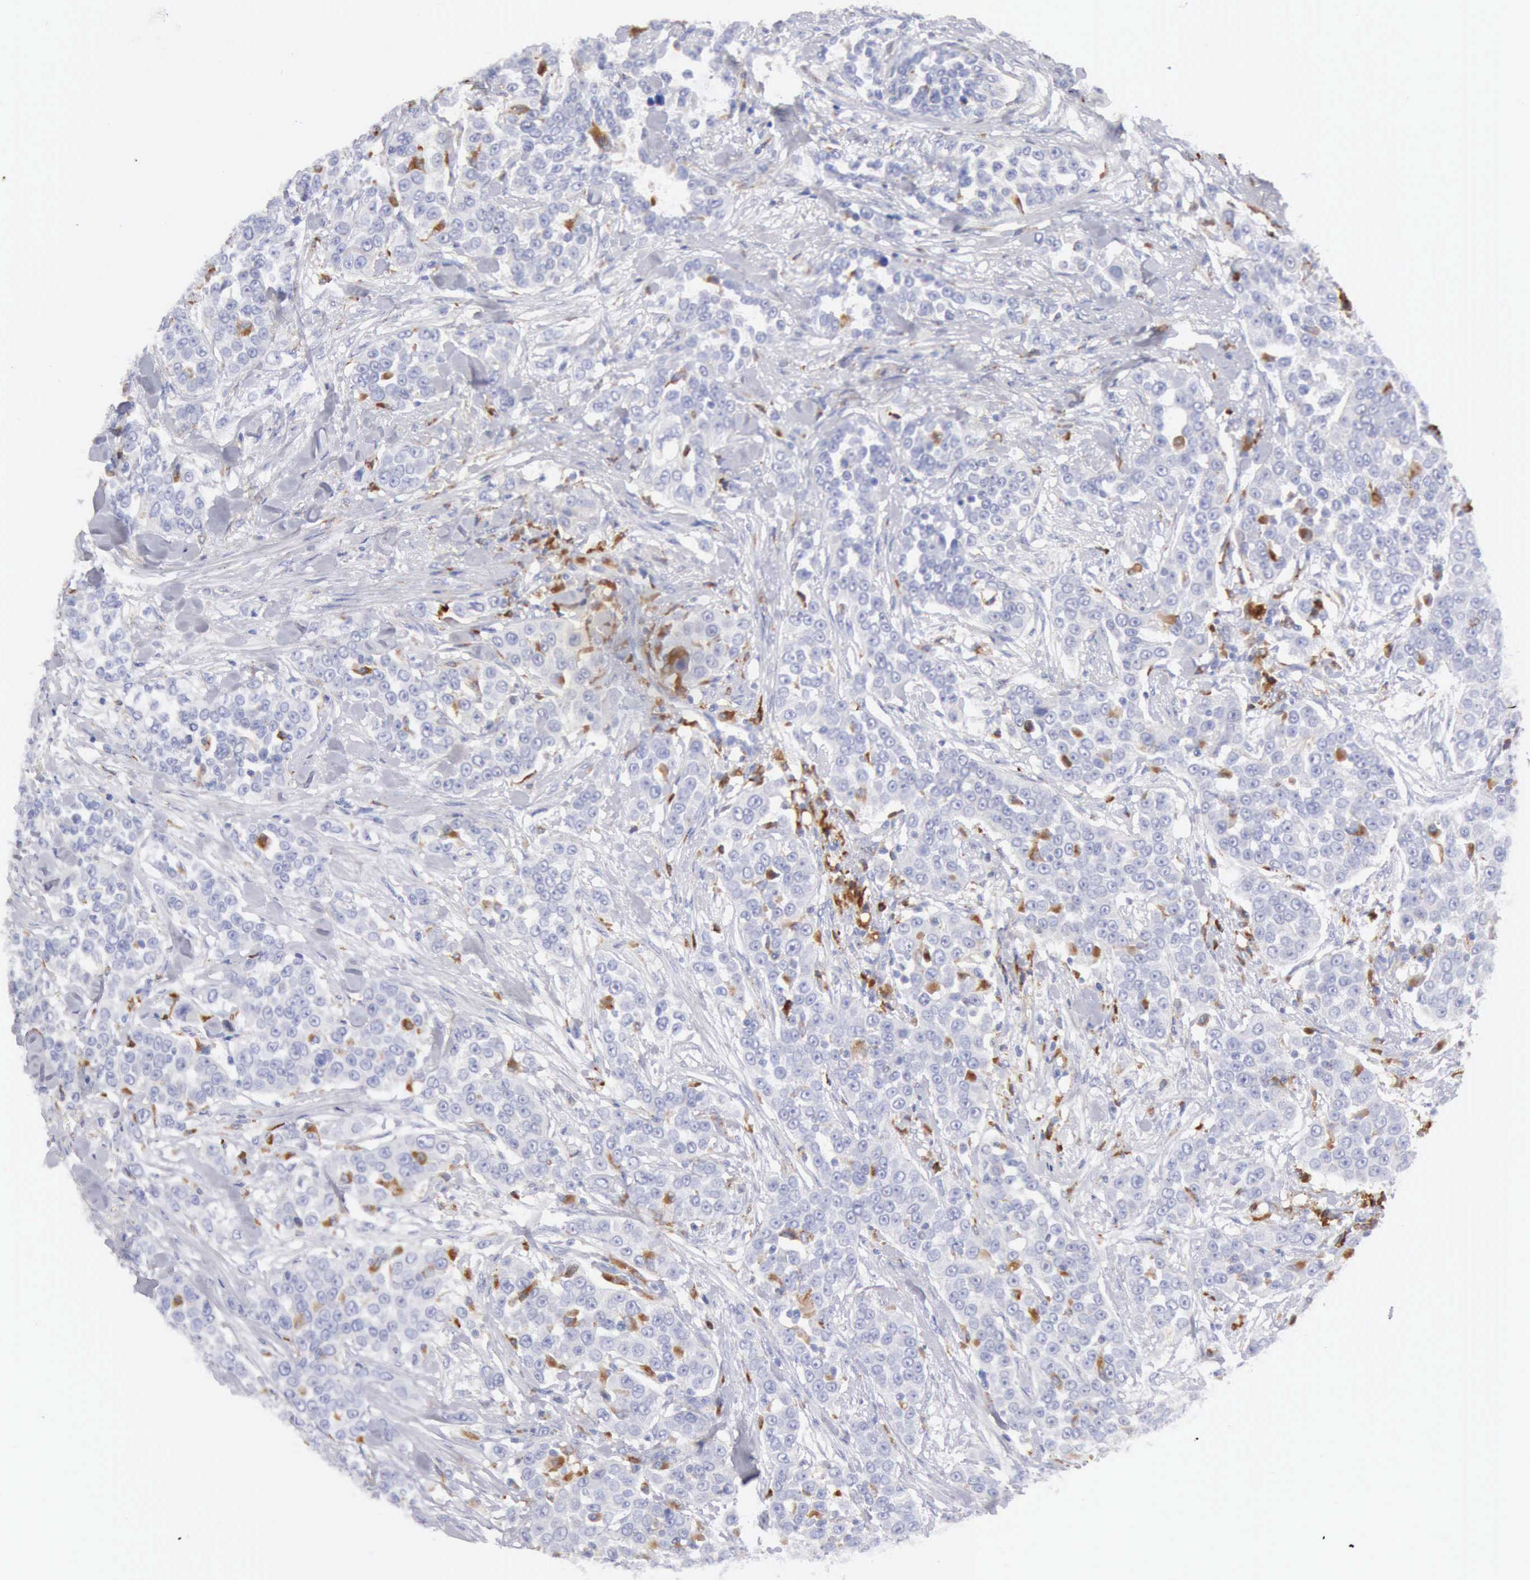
{"staining": {"intensity": "moderate", "quantity": "<25%", "location": "cytoplasmic/membranous"}, "tissue": "urothelial cancer", "cell_type": "Tumor cells", "image_type": "cancer", "snomed": [{"axis": "morphology", "description": "Urothelial carcinoma, High grade"}, {"axis": "topography", "description": "Urinary bladder"}], "caption": "A high-resolution image shows immunohistochemistry (IHC) staining of urothelial cancer, which exhibits moderate cytoplasmic/membranous expression in approximately <25% of tumor cells.", "gene": "CTSS", "patient": {"sex": "female", "age": 80}}